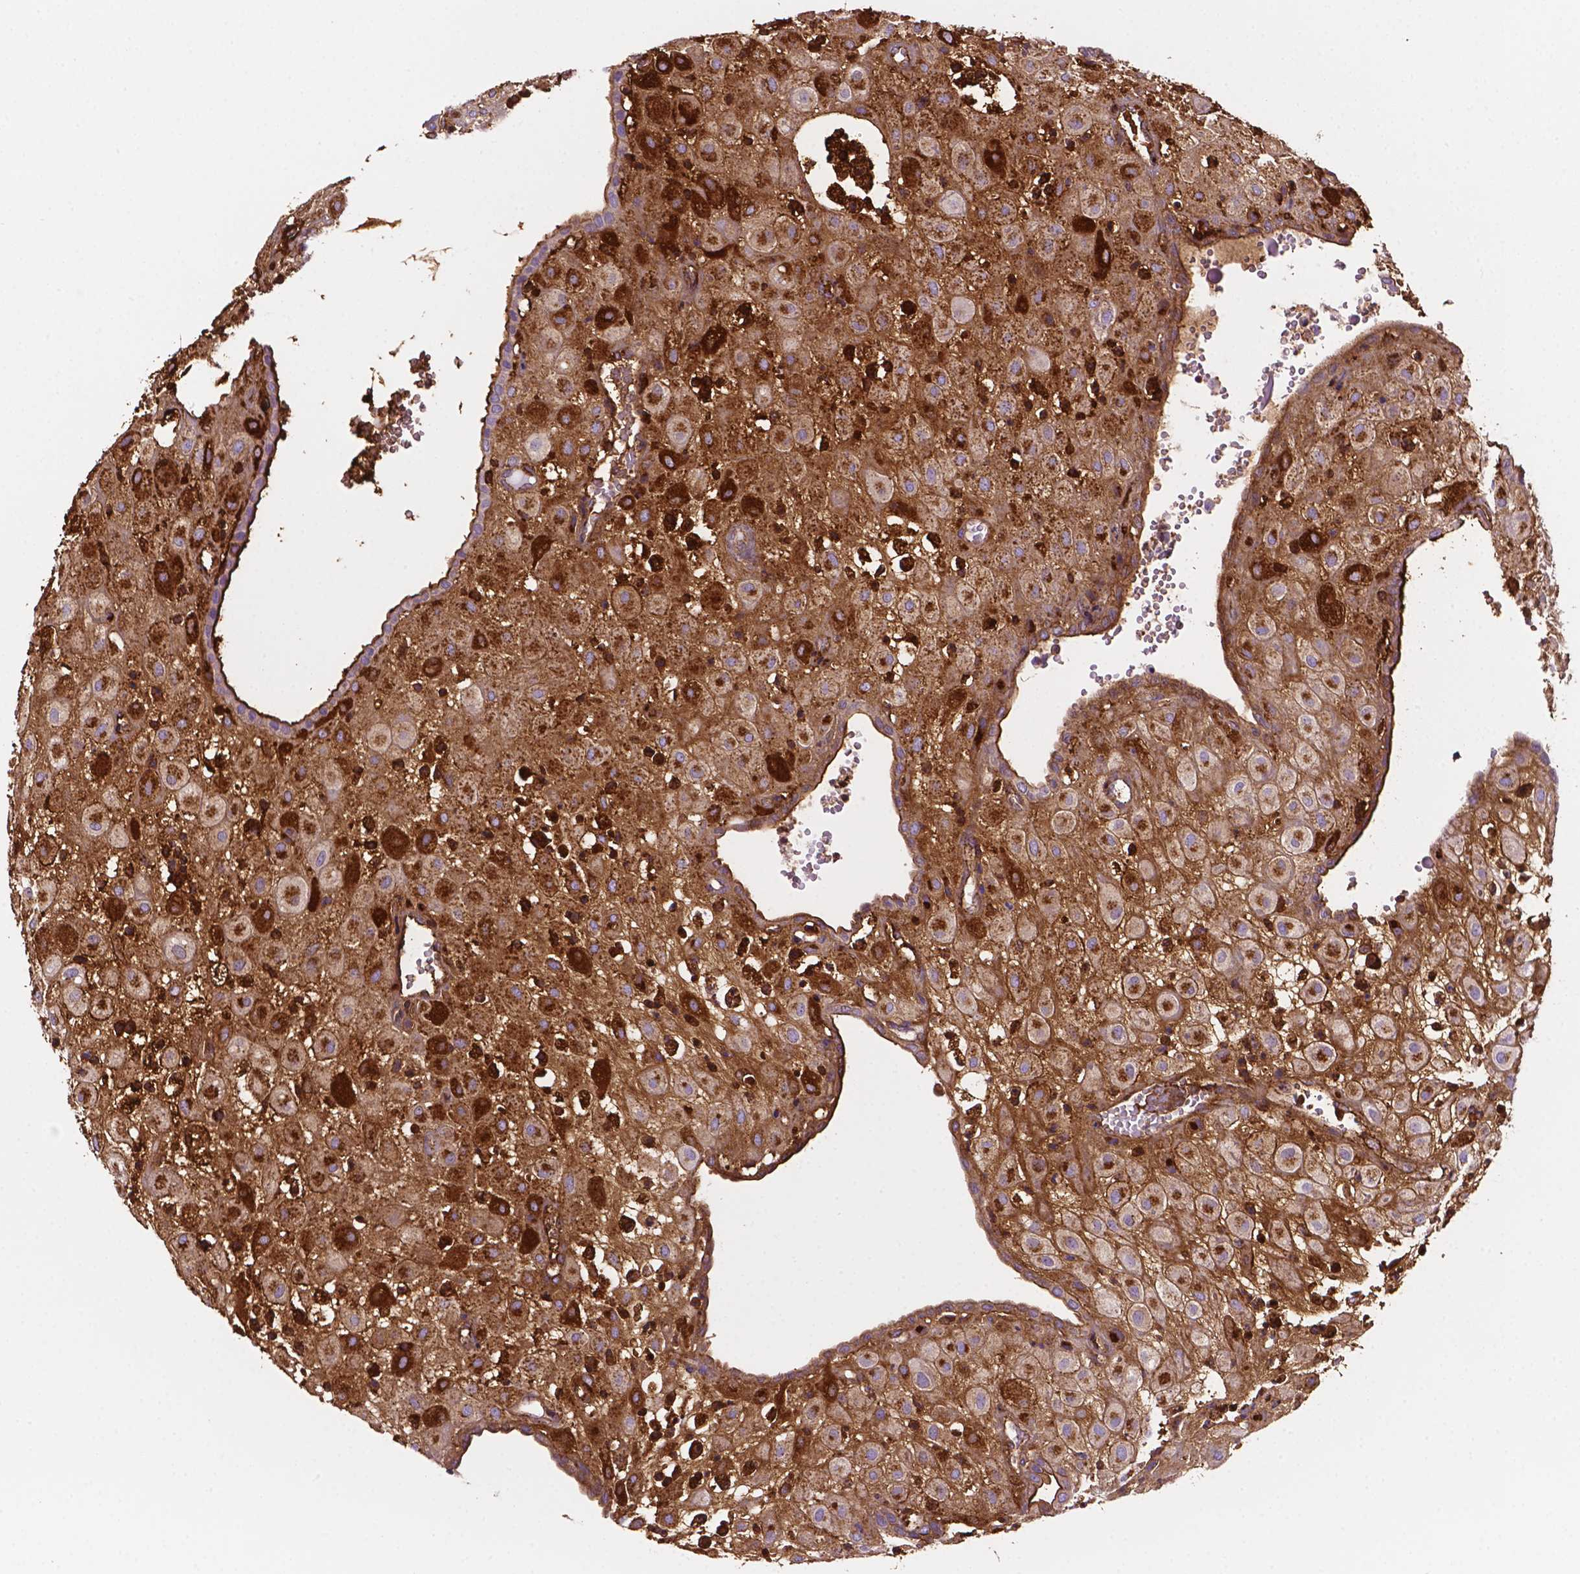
{"staining": {"intensity": "strong", "quantity": ">75%", "location": "cytoplasmic/membranous,nuclear"}, "tissue": "placenta", "cell_type": "Decidual cells", "image_type": "normal", "snomed": [{"axis": "morphology", "description": "Normal tissue, NOS"}, {"axis": "topography", "description": "Placenta"}], "caption": "The image shows immunohistochemical staining of unremarkable placenta. There is strong cytoplasmic/membranous,nuclear staining is present in approximately >75% of decidual cells. (DAB (3,3'-diaminobenzidine) IHC, brown staining for protein, blue staining for nuclei).", "gene": "DCN", "patient": {"sex": "female", "age": 24}}